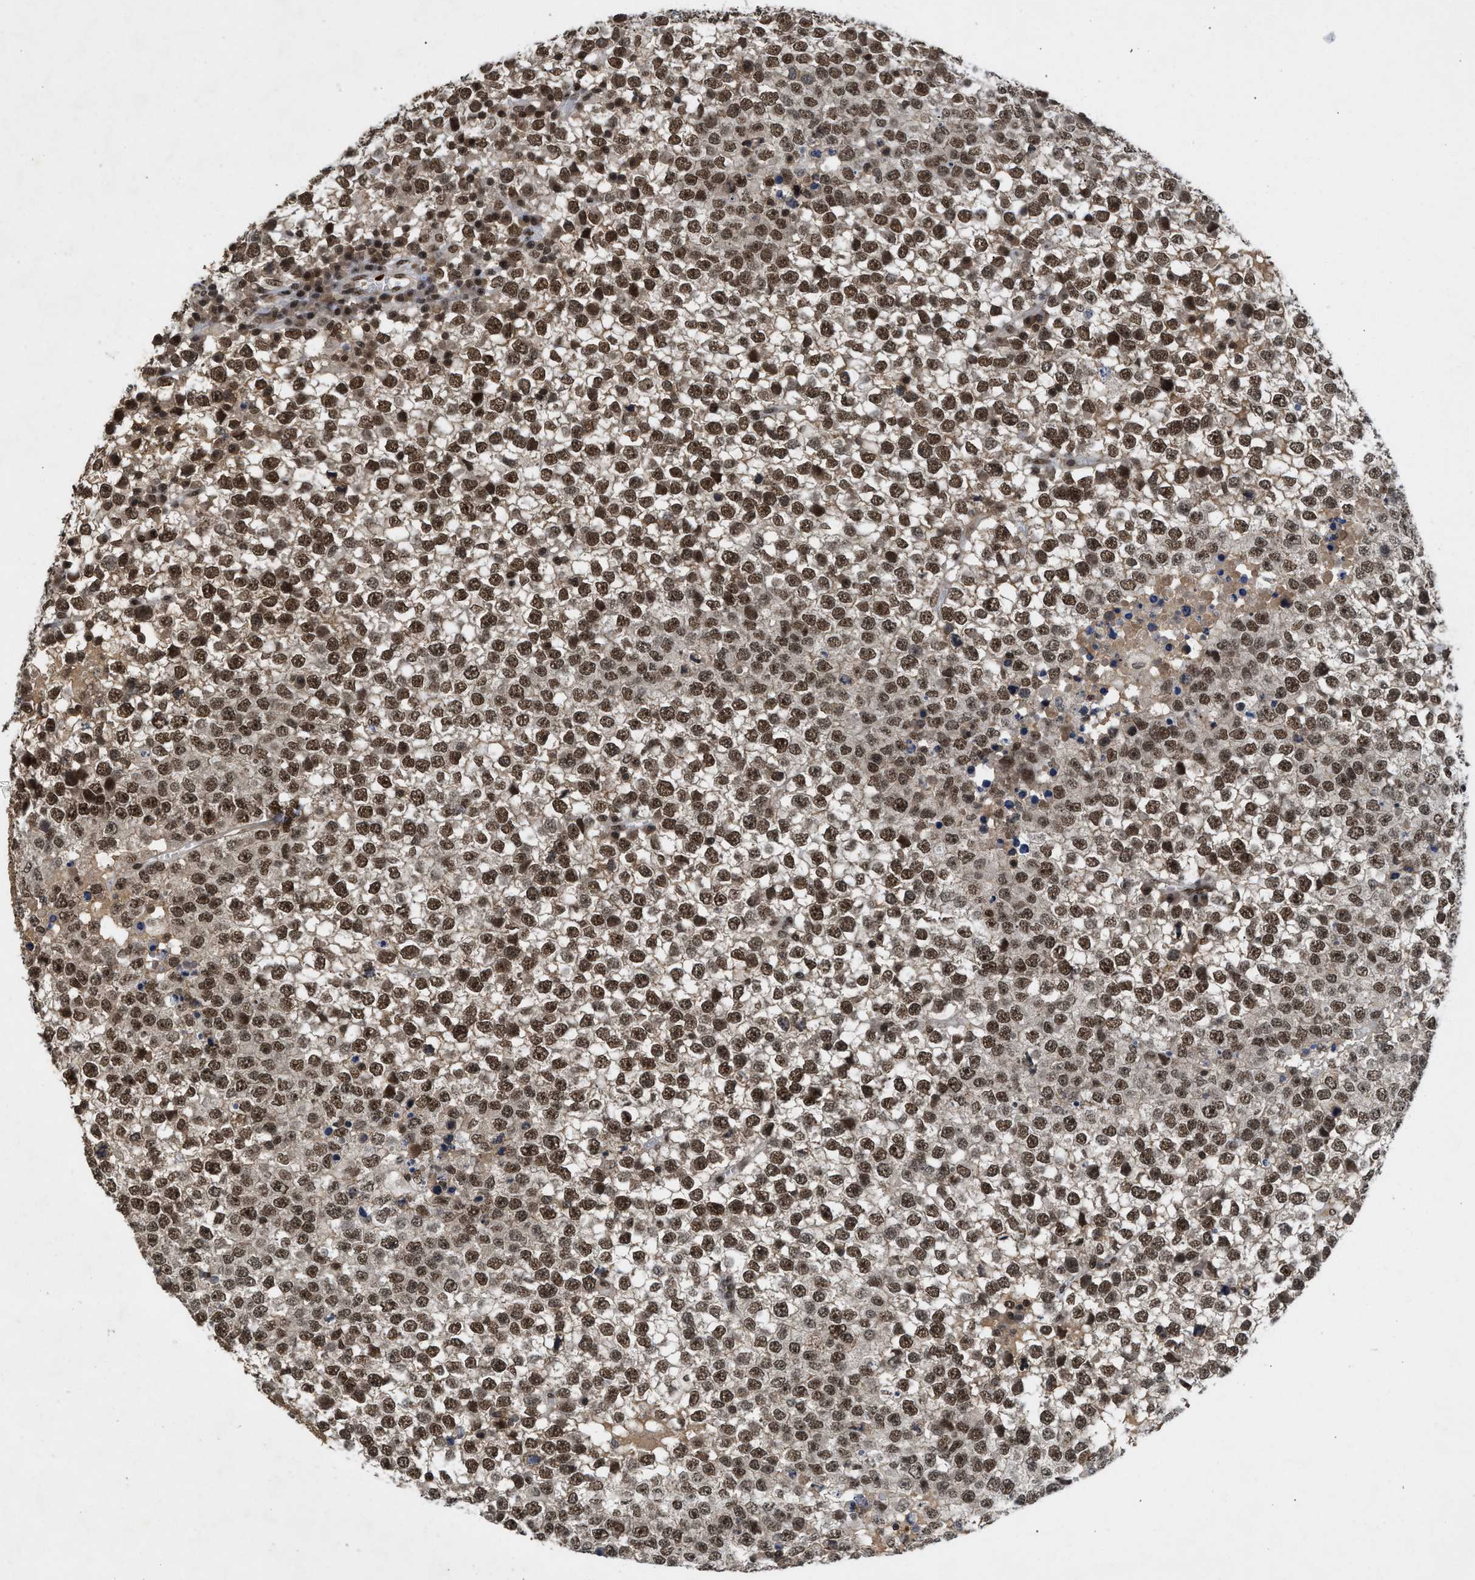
{"staining": {"intensity": "moderate", "quantity": ">75%", "location": "nuclear"}, "tissue": "testis cancer", "cell_type": "Tumor cells", "image_type": "cancer", "snomed": [{"axis": "morphology", "description": "Seminoma, NOS"}, {"axis": "topography", "description": "Testis"}], "caption": "A medium amount of moderate nuclear expression is present in about >75% of tumor cells in testis cancer (seminoma) tissue. (DAB IHC, brown staining for protein, blue staining for nuclei).", "gene": "ZNF346", "patient": {"sex": "male", "age": 65}}